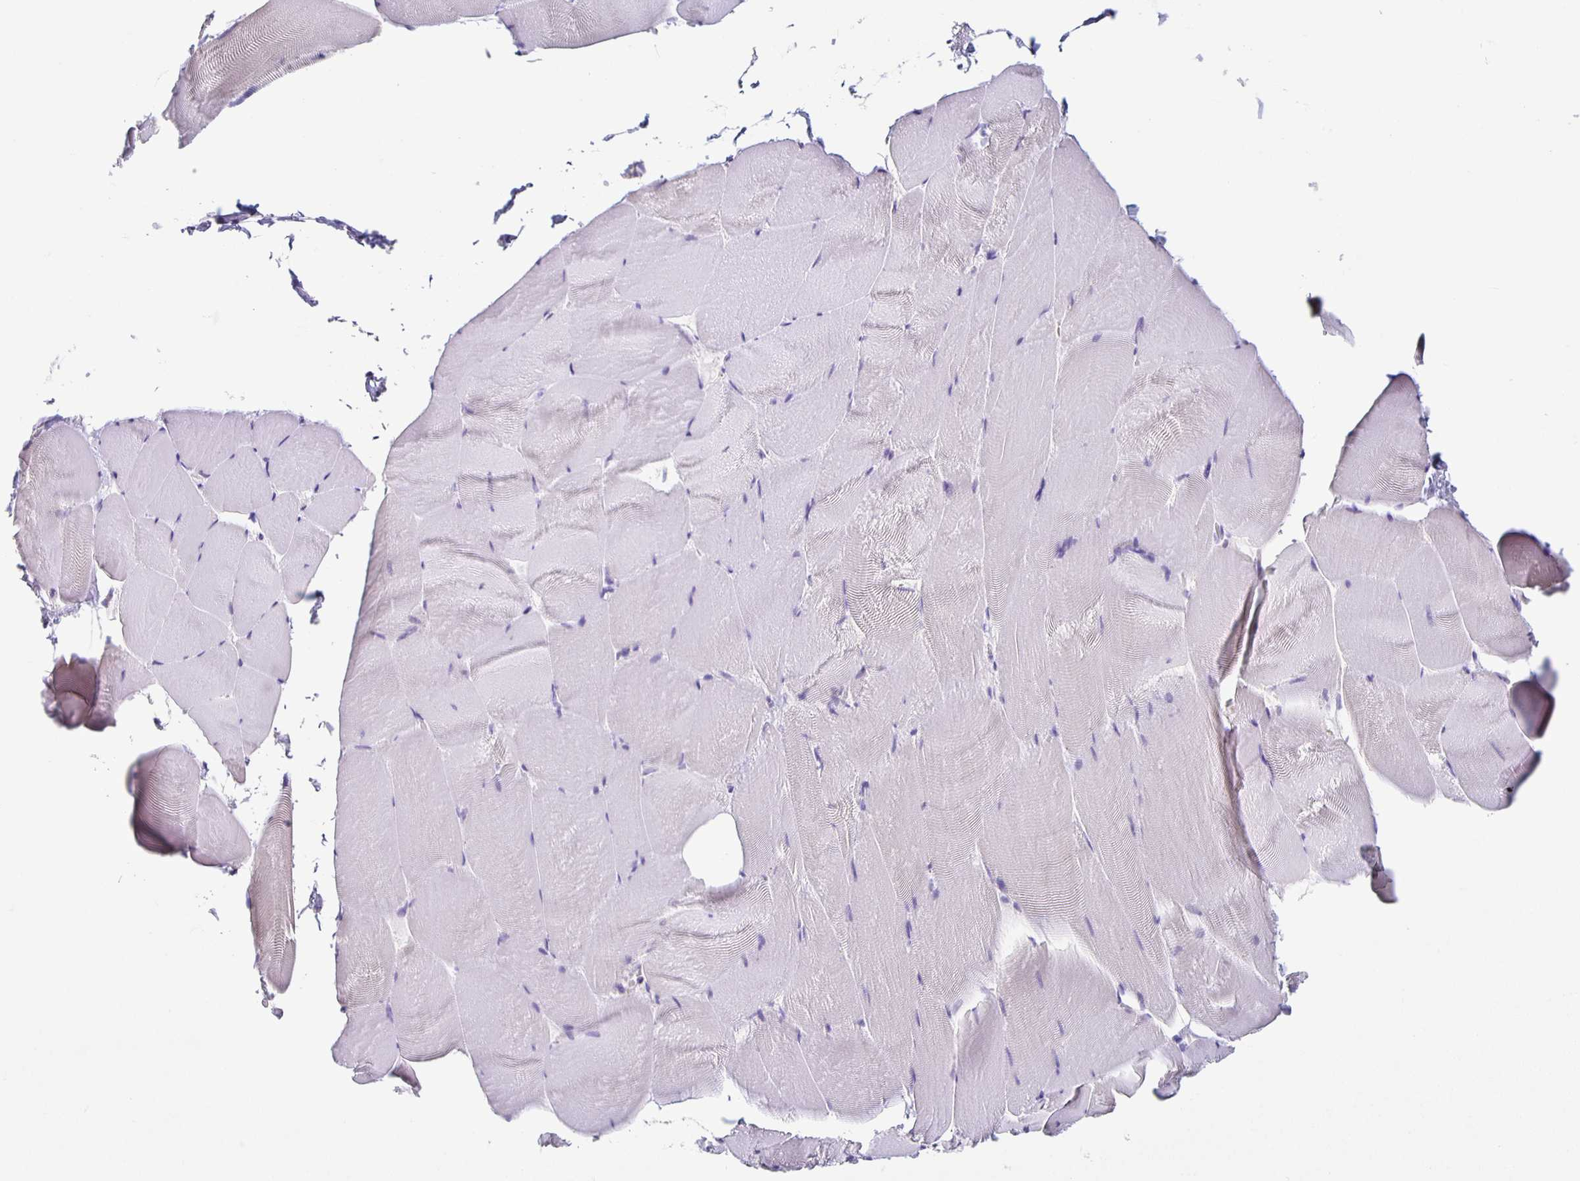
{"staining": {"intensity": "negative", "quantity": "none", "location": "none"}, "tissue": "skeletal muscle", "cell_type": "Myocytes", "image_type": "normal", "snomed": [{"axis": "morphology", "description": "Normal tissue, NOS"}, {"axis": "topography", "description": "Skeletal muscle"}], "caption": "This is a histopathology image of IHC staining of benign skeletal muscle, which shows no positivity in myocytes. (DAB immunohistochemistry (IHC), high magnification).", "gene": "TPPP", "patient": {"sex": "female", "age": 64}}